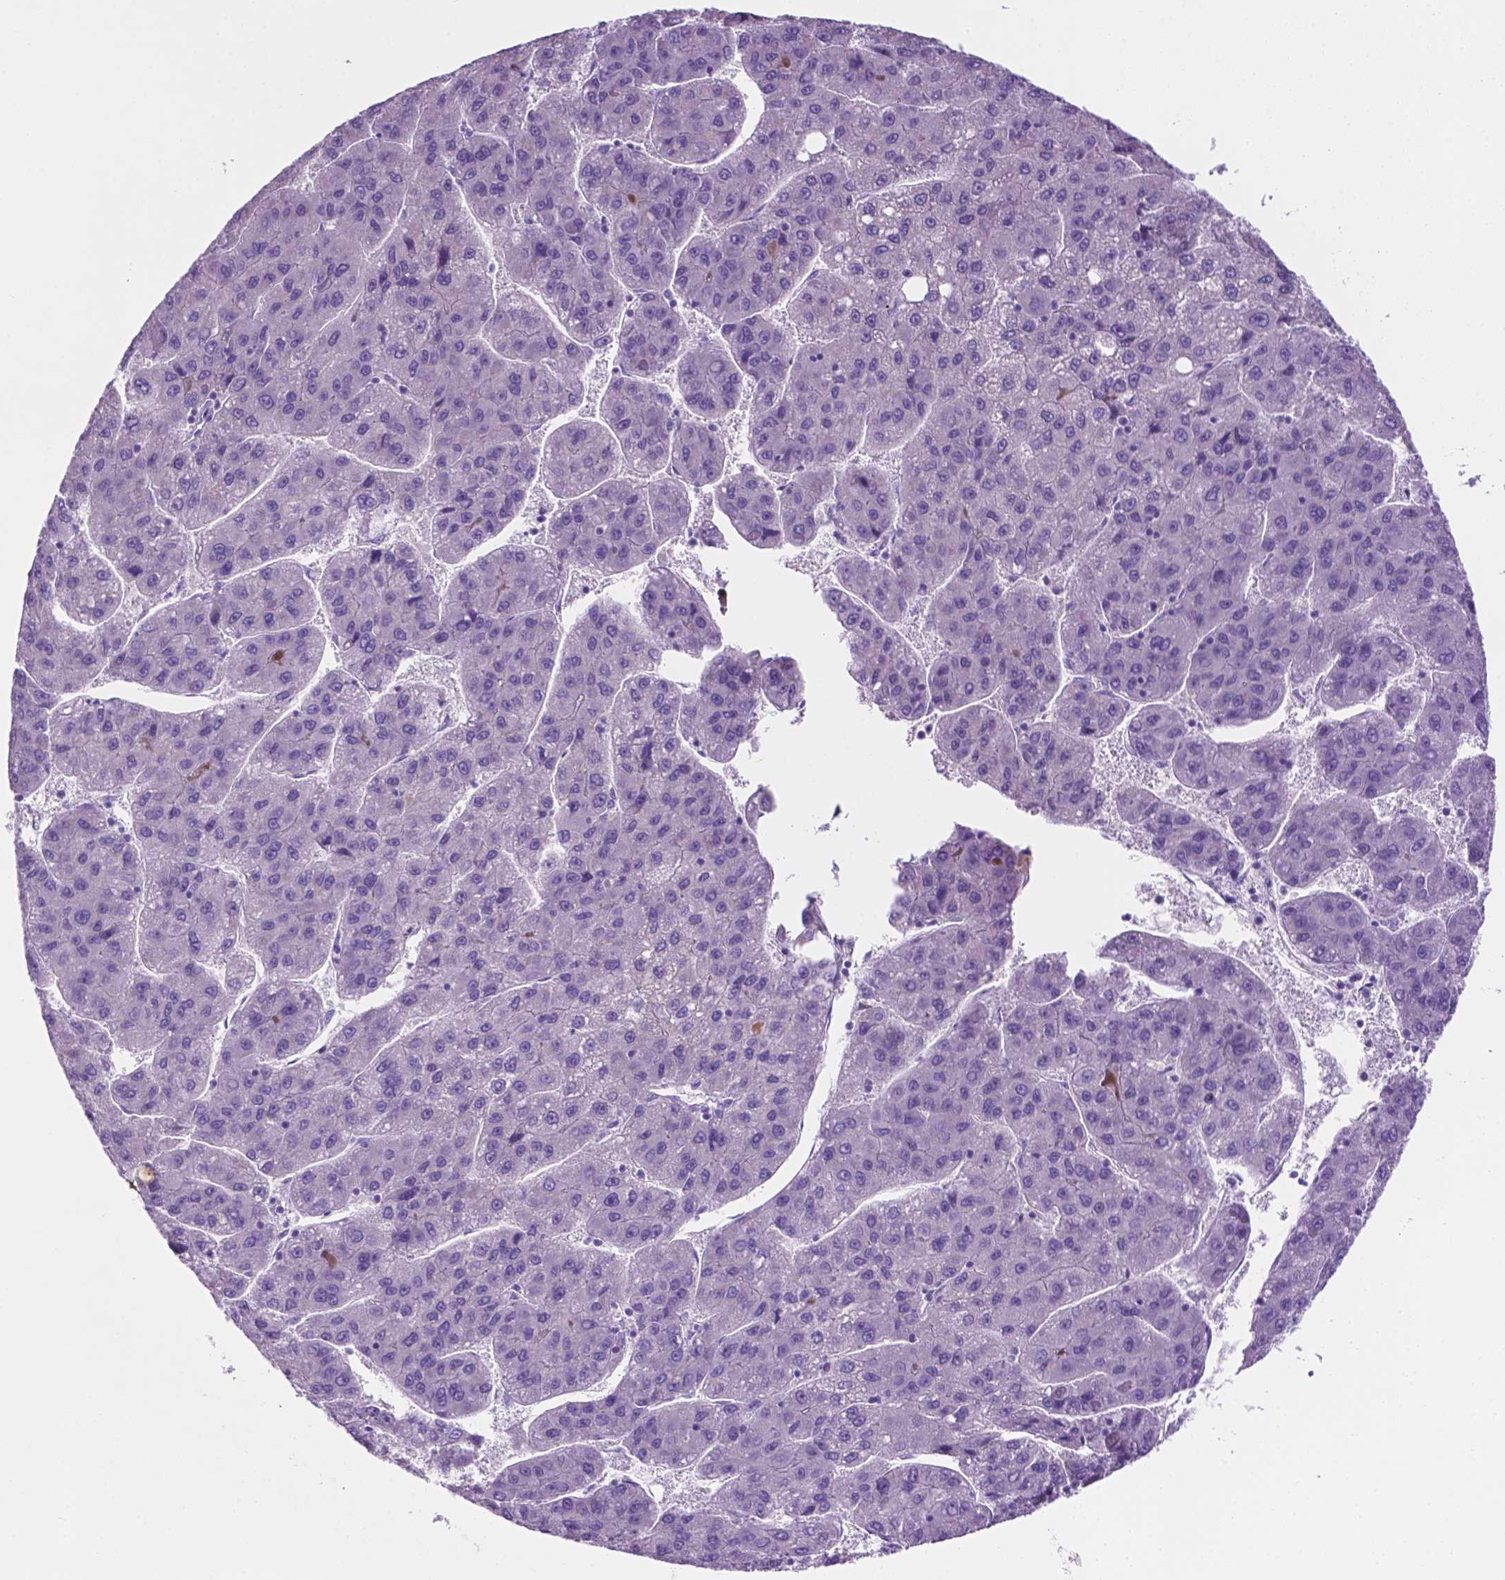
{"staining": {"intensity": "negative", "quantity": "none", "location": "none"}, "tissue": "liver cancer", "cell_type": "Tumor cells", "image_type": "cancer", "snomed": [{"axis": "morphology", "description": "Carcinoma, Hepatocellular, NOS"}, {"axis": "topography", "description": "Liver"}], "caption": "Histopathology image shows no significant protein staining in tumor cells of liver cancer.", "gene": "POU4F1", "patient": {"sex": "female", "age": 82}}